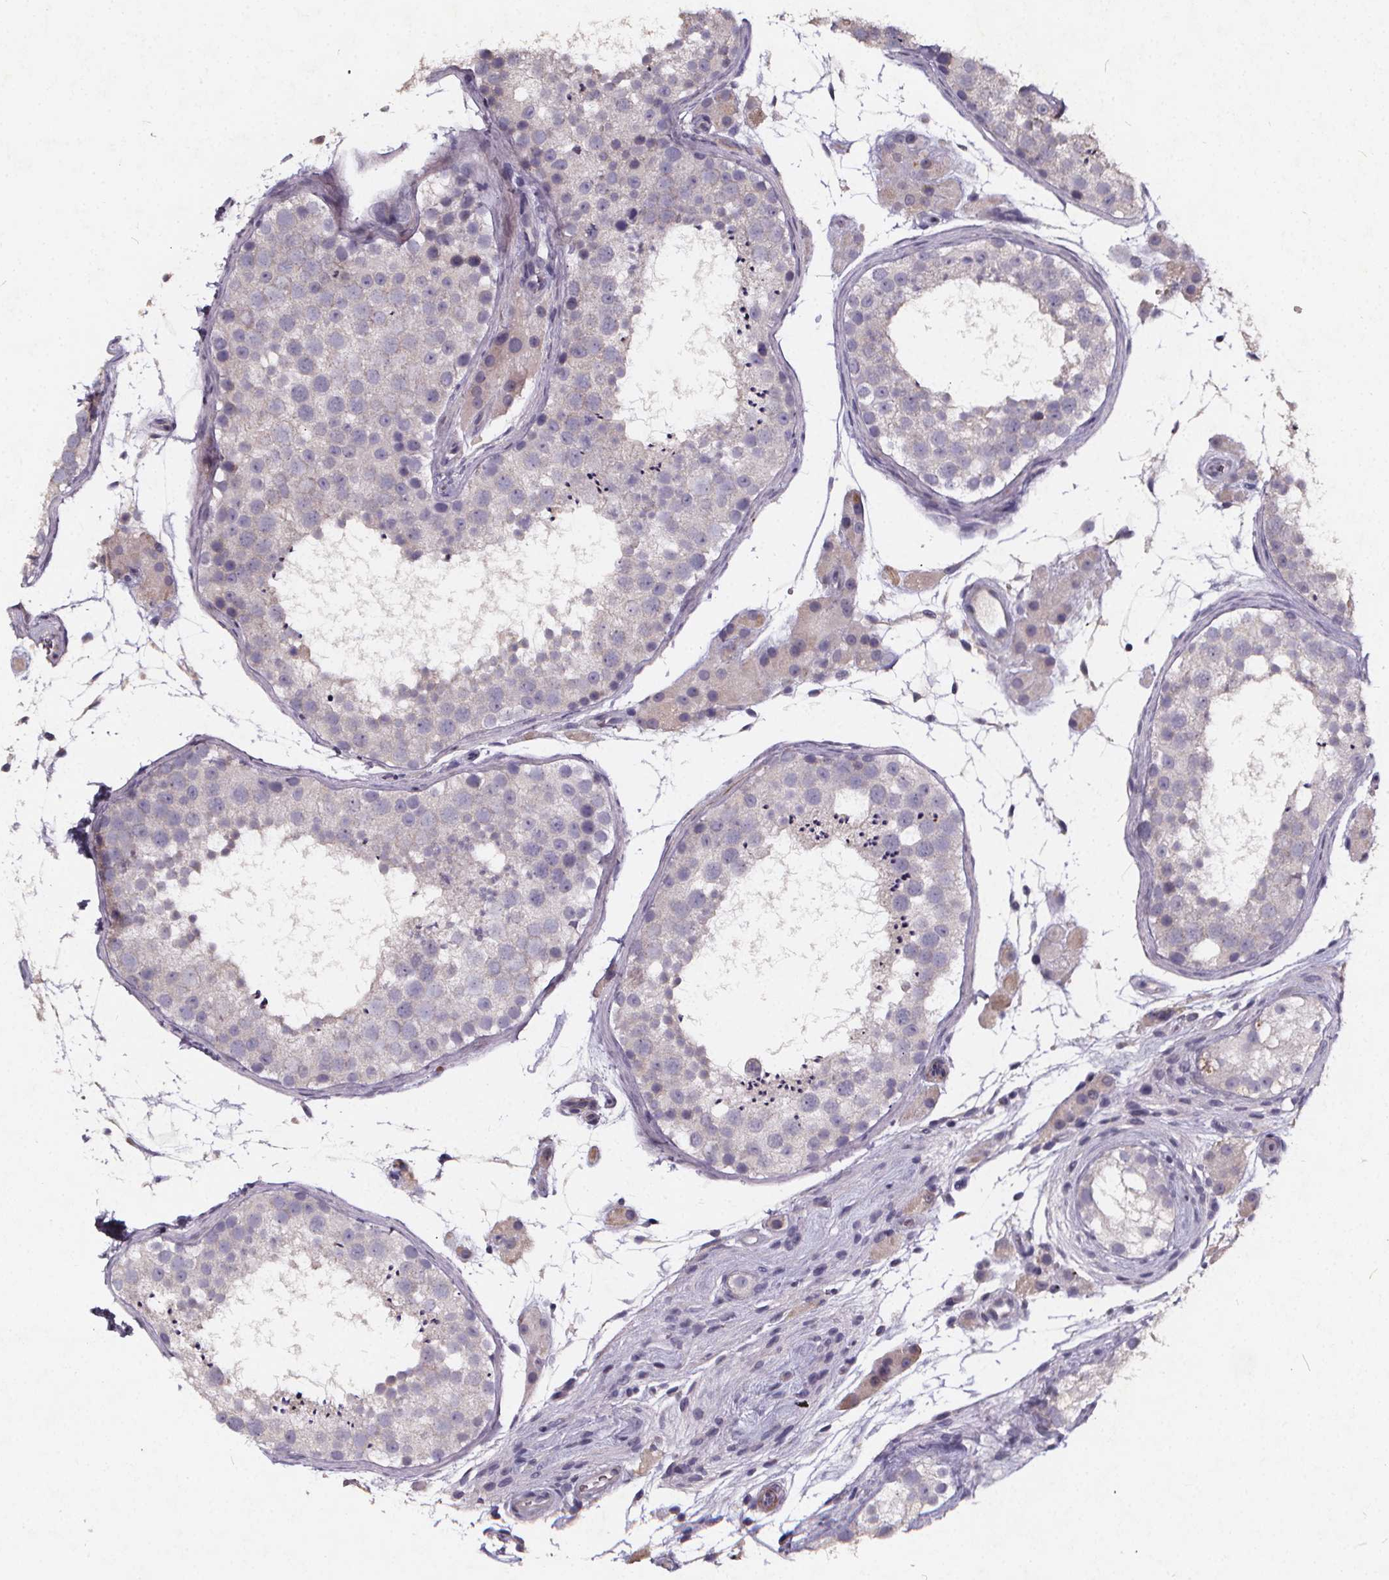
{"staining": {"intensity": "negative", "quantity": "none", "location": "none"}, "tissue": "testis", "cell_type": "Cells in seminiferous ducts", "image_type": "normal", "snomed": [{"axis": "morphology", "description": "Normal tissue, NOS"}, {"axis": "topography", "description": "Testis"}], "caption": "Cells in seminiferous ducts are negative for protein expression in benign human testis.", "gene": "TSPAN14", "patient": {"sex": "male", "age": 41}}